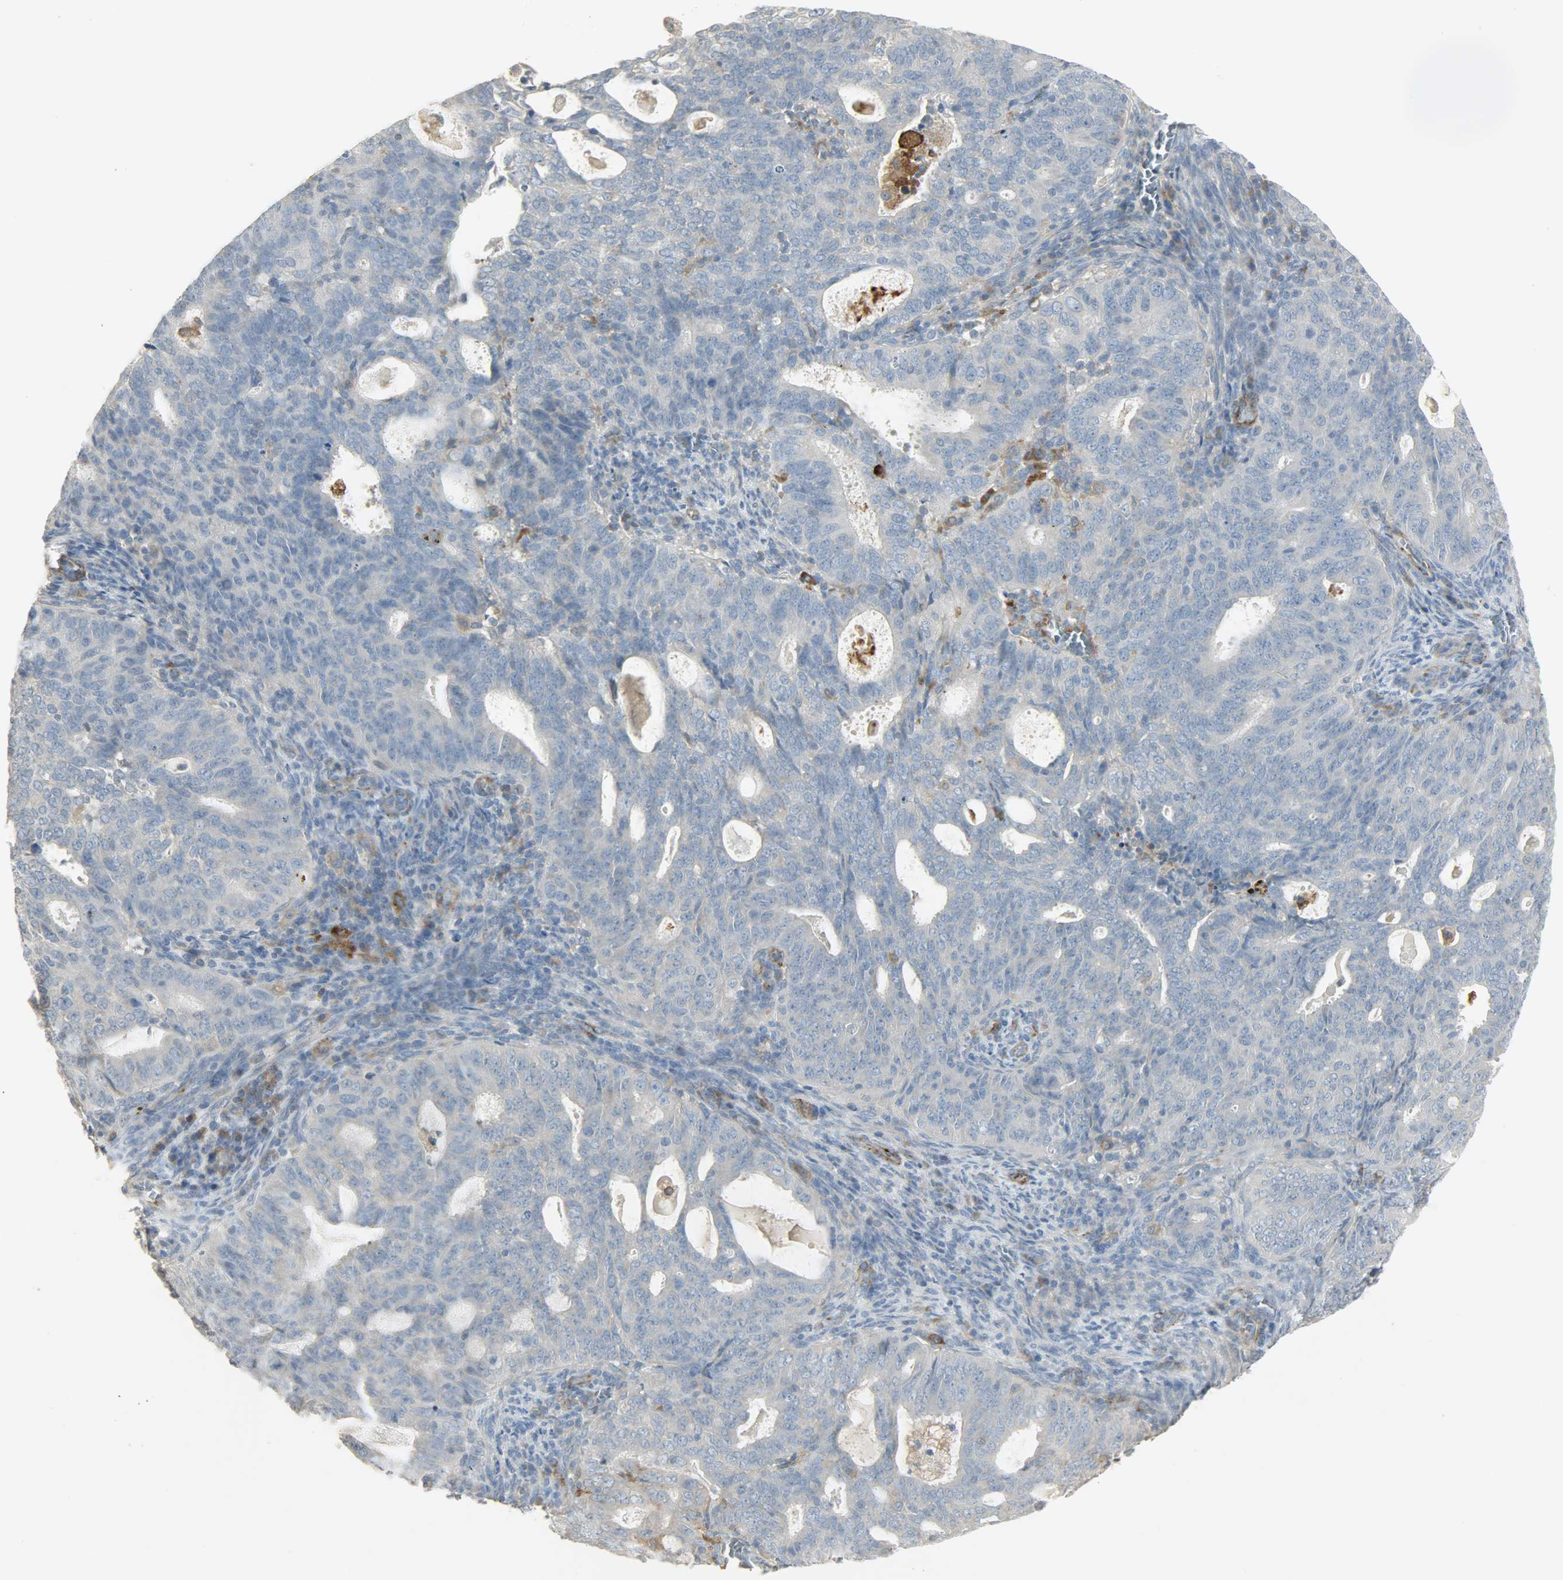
{"staining": {"intensity": "negative", "quantity": "none", "location": "none"}, "tissue": "cervical cancer", "cell_type": "Tumor cells", "image_type": "cancer", "snomed": [{"axis": "morphology", "description": "Adenocarcinoma, NOS"}, {"axis": "topography", "description": "Cervix"}], "caption": "DAB (3,3'-diaminobenzidine) immunohistochemical staining of human cervical adenocarcinoma demonstrates no significant staining in tumor cells. (DAB (3,3'-diaminobenzidine) IHC, high magnification).", "gene": "ENPEP", "patient": {"sex": "female", "age": 44}}